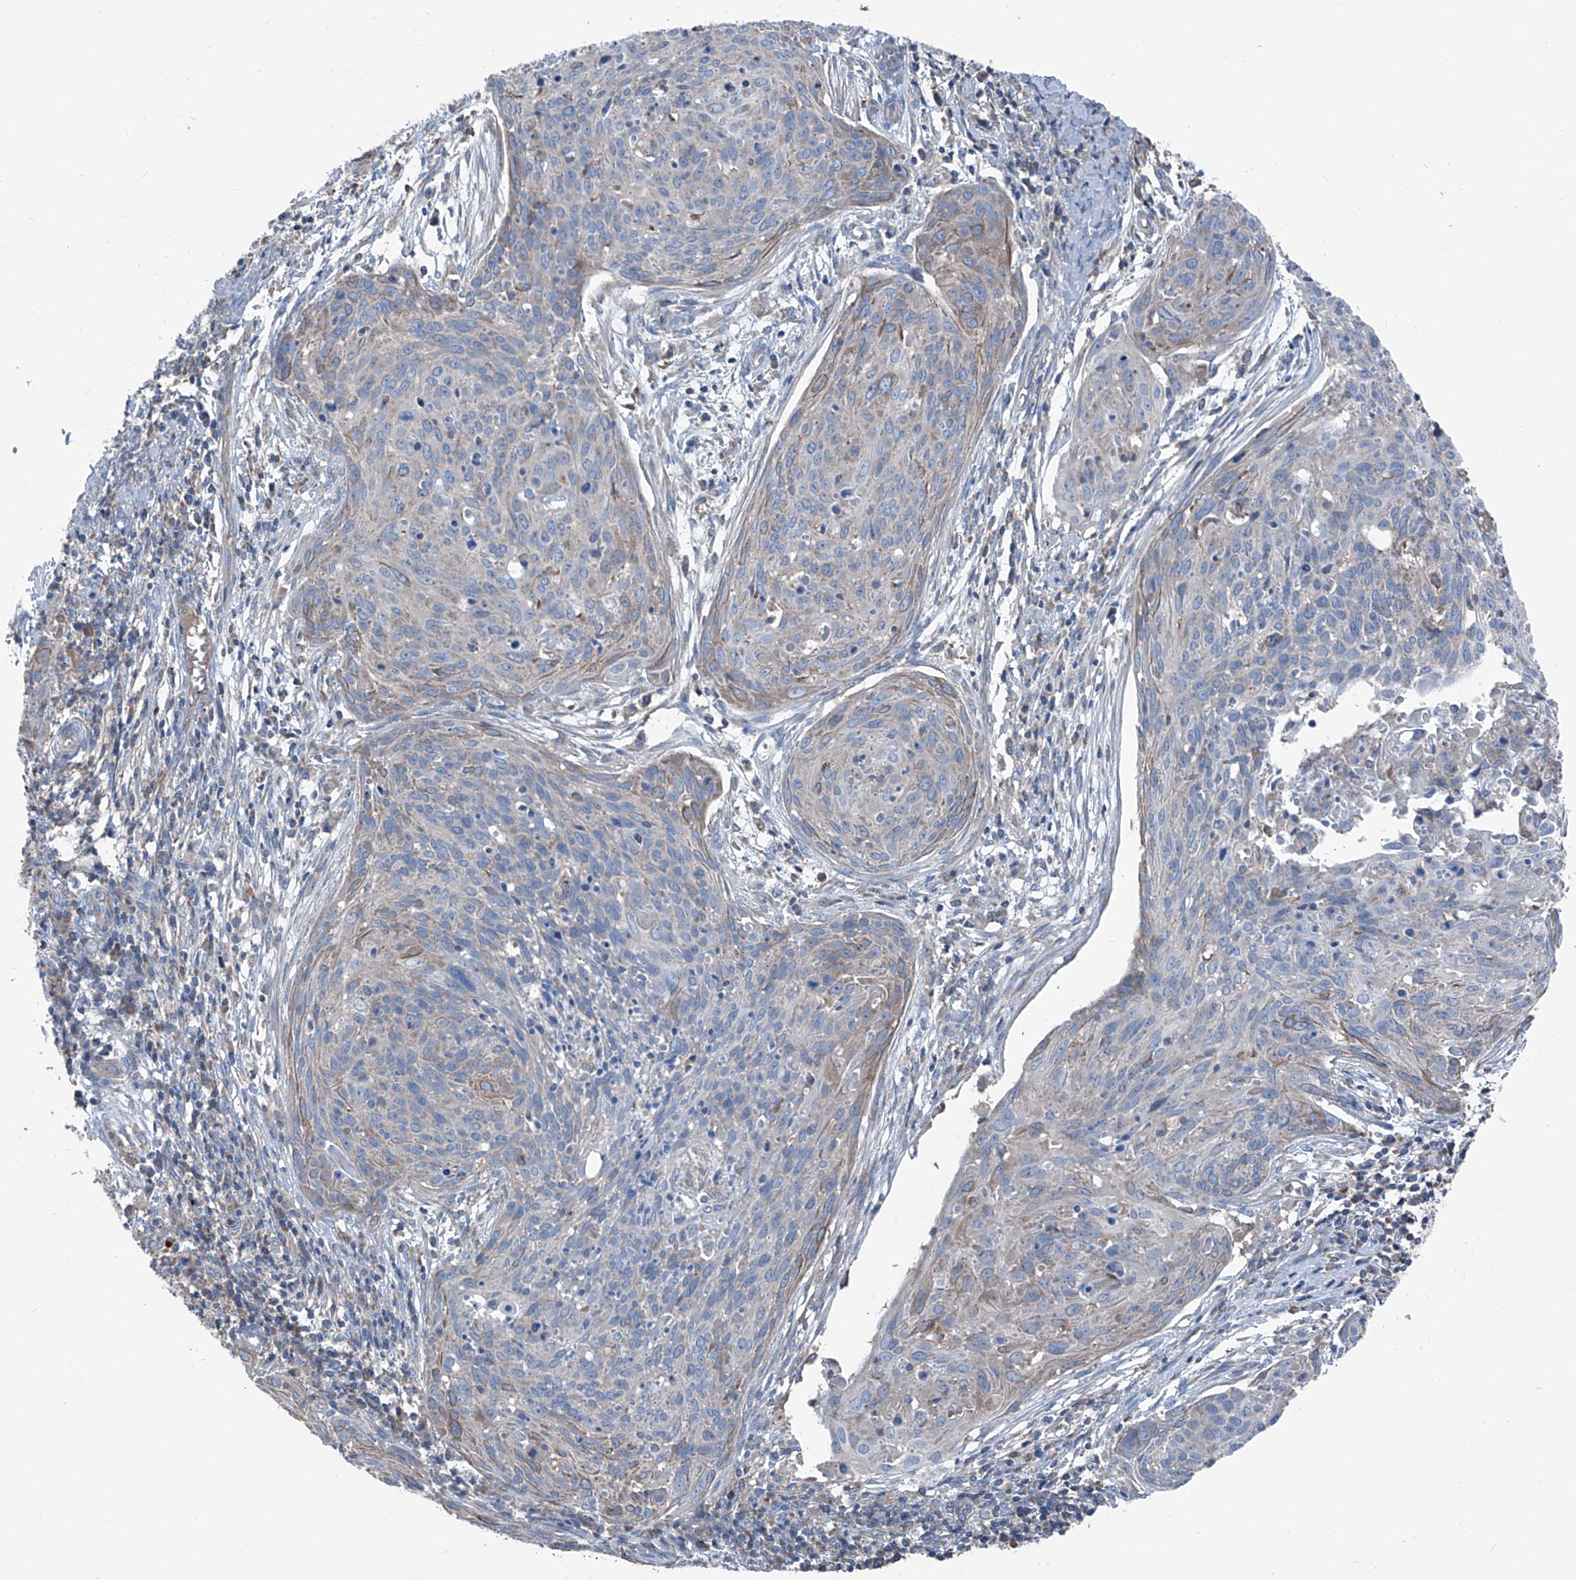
{"staining": {"intensity": "weak", "quantity": "25%-75%", "location": "cytoplasmic/membranous"}, "tissue": "cervical cancer", "cell_type": "Tumor cells", "image_type": "cancer", "snomed": [{"axis": "morphology", "description": "Squamous cell carcinoma, NOS"}, {"axis": "topography", "description": "Cervix"}], "caption": "About 25%-75% of tumor cells in human squamous cell carcinoma (cervical) display weak cytoplasmic/membranous protein positivity as visualized by brown immunohistochemical staining.", "gene": "GPAT3", "patient": {"sex": "female", "age": 38}}